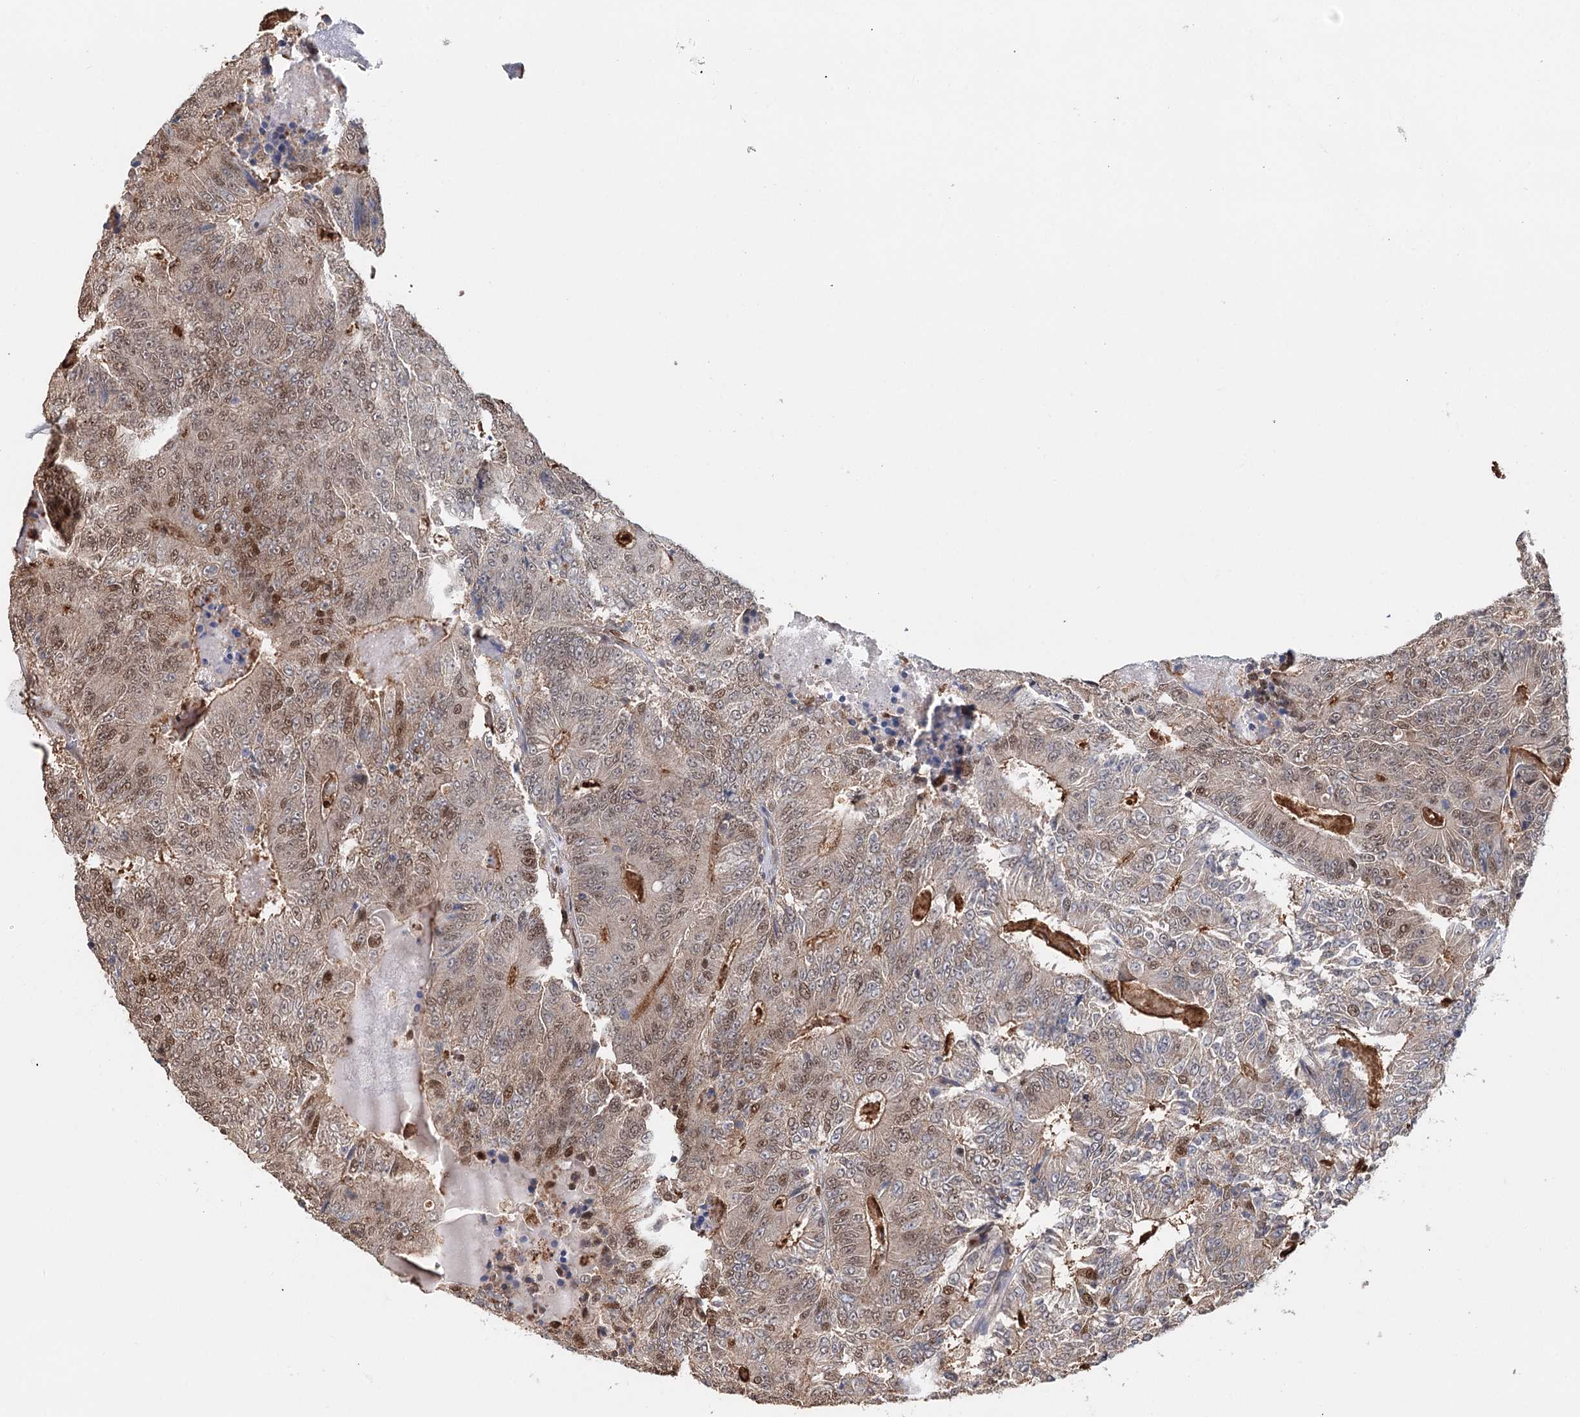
{"staining": {"intensity": "moderate", "quantity": "25%-75%", "location": "nuclear"}, "tissue": "colorectal cancer", "cell_type": "Tumor cells", "image_type": "cancer", "snomed": [{"axis": "morphology", "description": "Adenocarcinoma, NOS"}, {"axis": "topography", "description": "Colon"}], "caption": "An image of colorectal cancer stained for a protein exhibits moderate nuclear brown staining in tumor cells.", "gene": "RPS27A", "patient": {"sex": "male", "age": 83}}